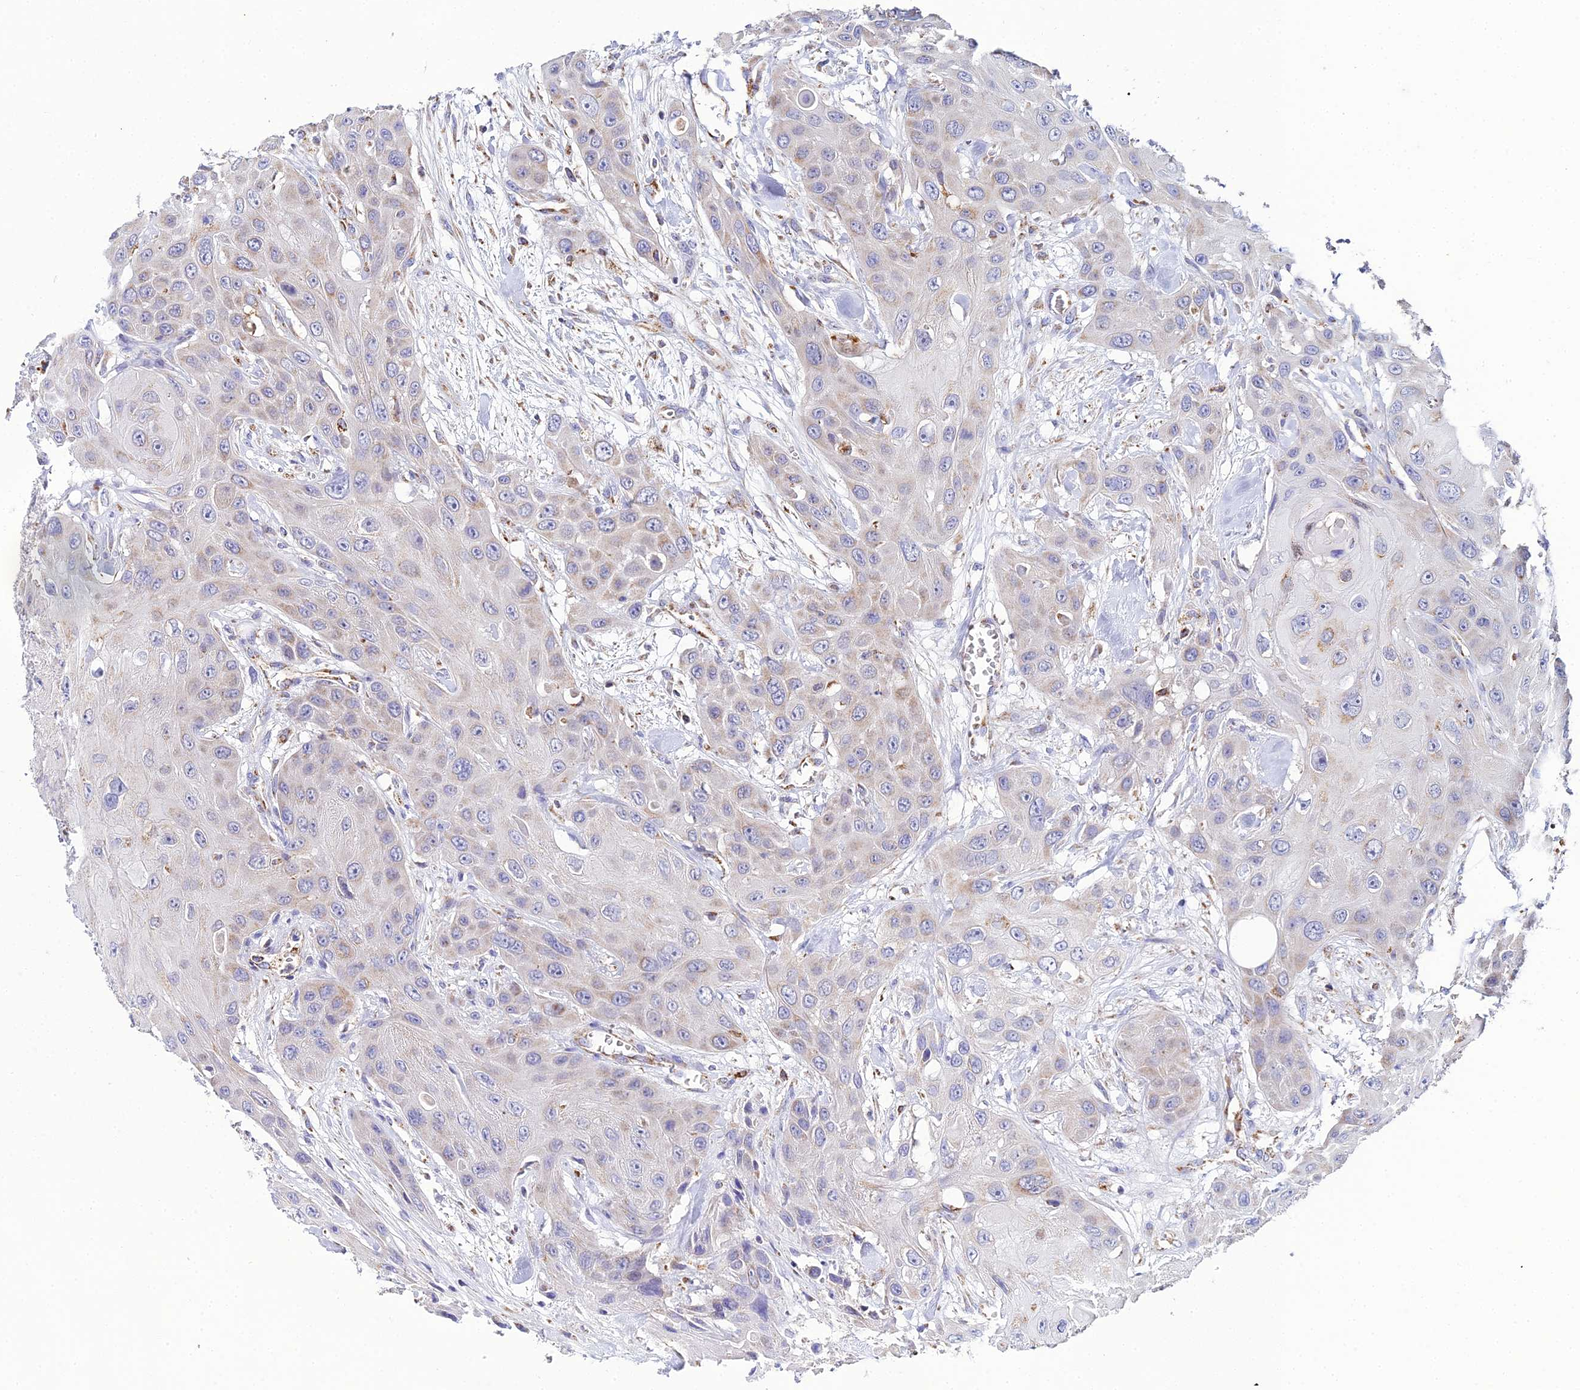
{"staining": {"intensity": "weak", "quantity": "<25%", "location": "cytoplasmic/membranous"}, "tissue": "head and neck cancer", "cell_type": "Tumor cells", "image_type": "cancer", "snomed": [{"axis": "morphology", "description": "Squamous cell carcinoma, NOS"}, {"axis": "topography", "description": "Head-Neck"}], "caption": "IHC photomicrograph of neoplastic tissue: human head and neck cancer stained with DAB demonstrates no significant protein expression in tumor cells.", "gene": "NIPSNAP3A", "patient": {"sex": "male", "age": 81}}